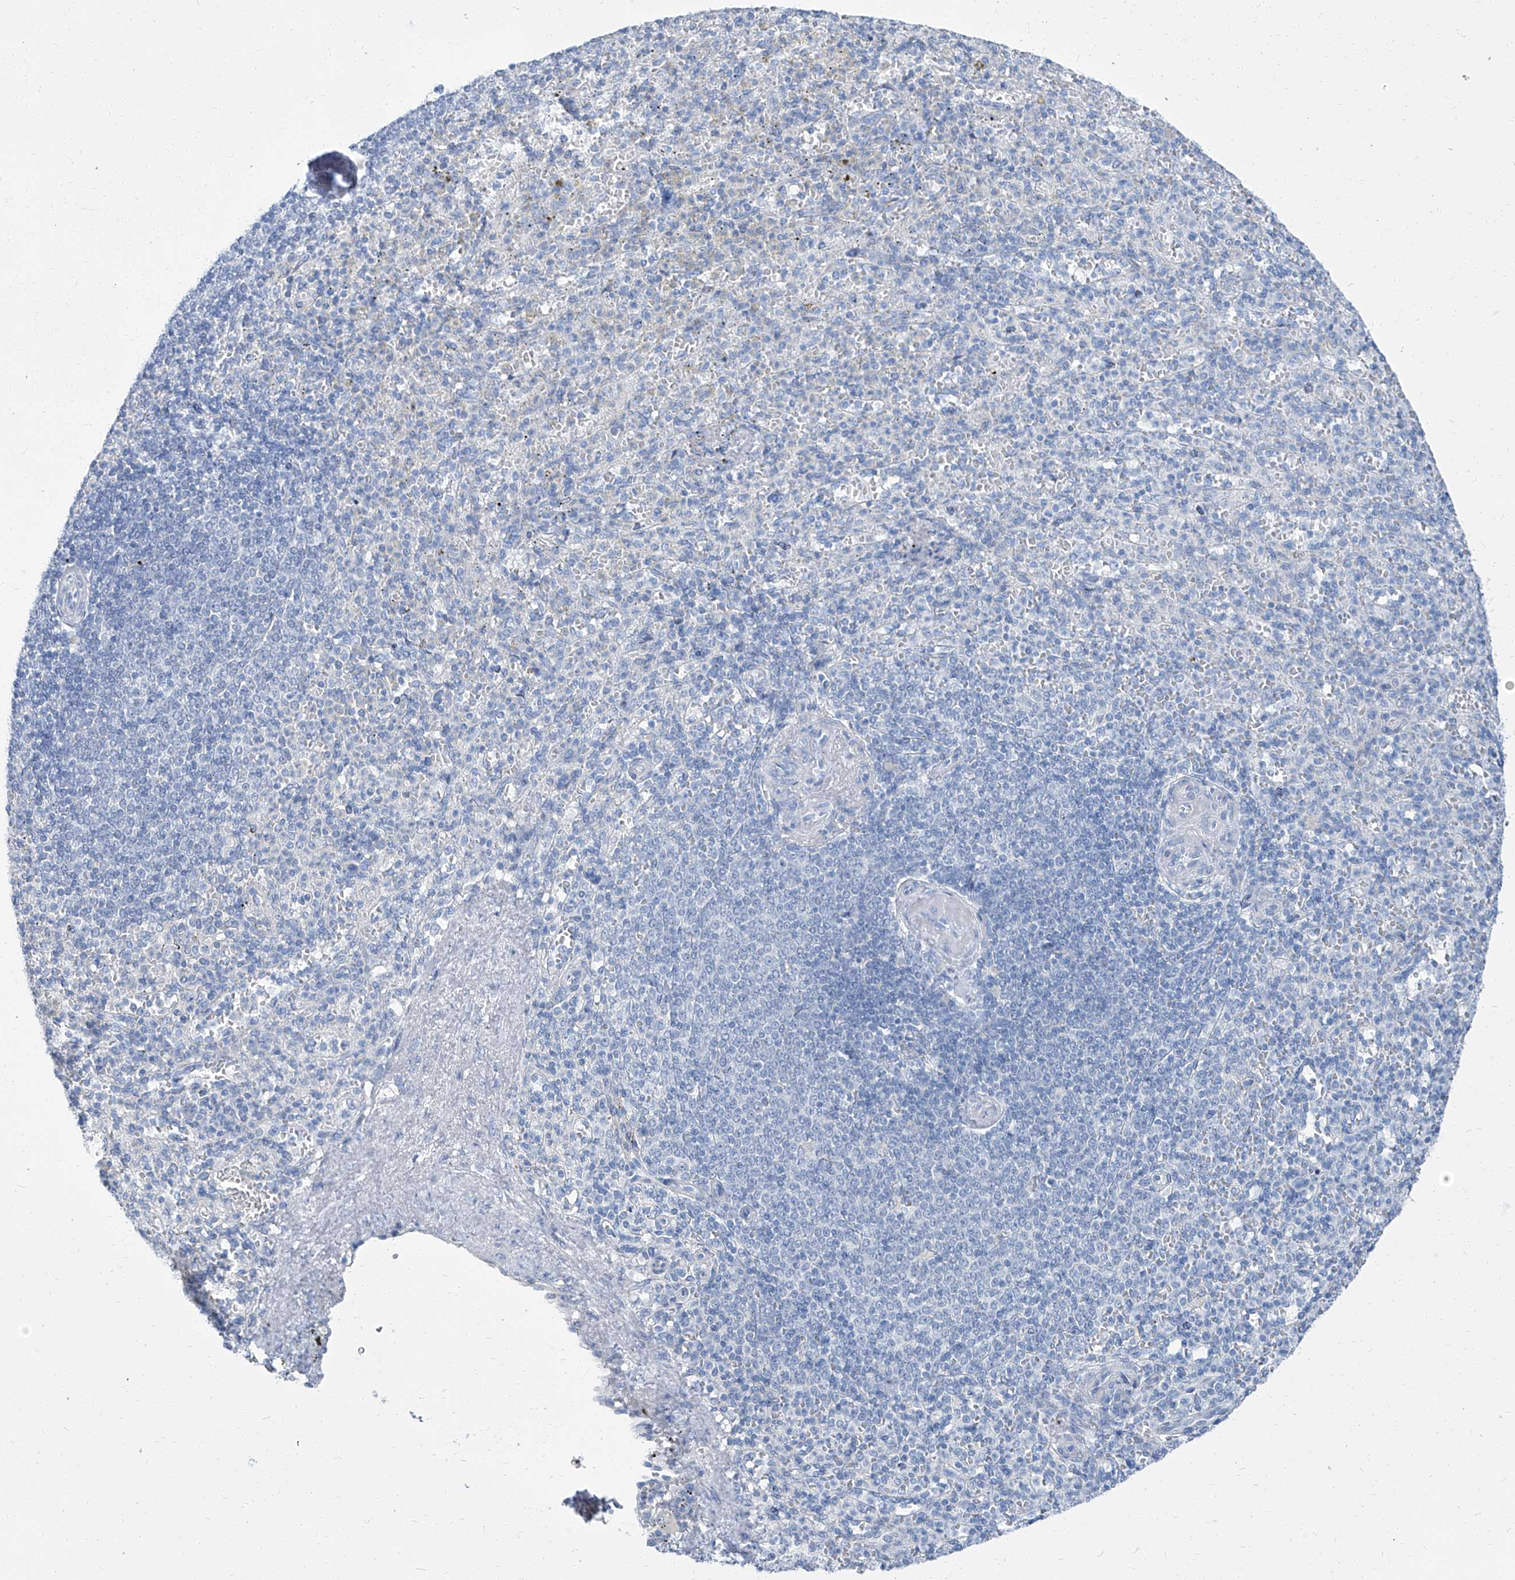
{"staining": {"intensity": "negative", "quantity": "none", "location": "none"}, "tissue": "spleen", "cell_type": "Cells in red pulp", "image_type": "normal", "snomed": [{"axis": "morphology", "description": "Normal tissue, NOS"}, {"axis": "topography", "description": "Spleen"}], "caption": "DAB (3,3'-diaminobenzidine) immunohistochemical staining of unremarkable spleen demonstrates no significant staining in cells in red pulp. The staining was performed using DAB to visualize the protein expression in brown, while the nuclei were stained in blue with hematoxylin (Magnification: 20x).", "gene": "TXLNB", "patient": {"sex": "female", "age": 74}}